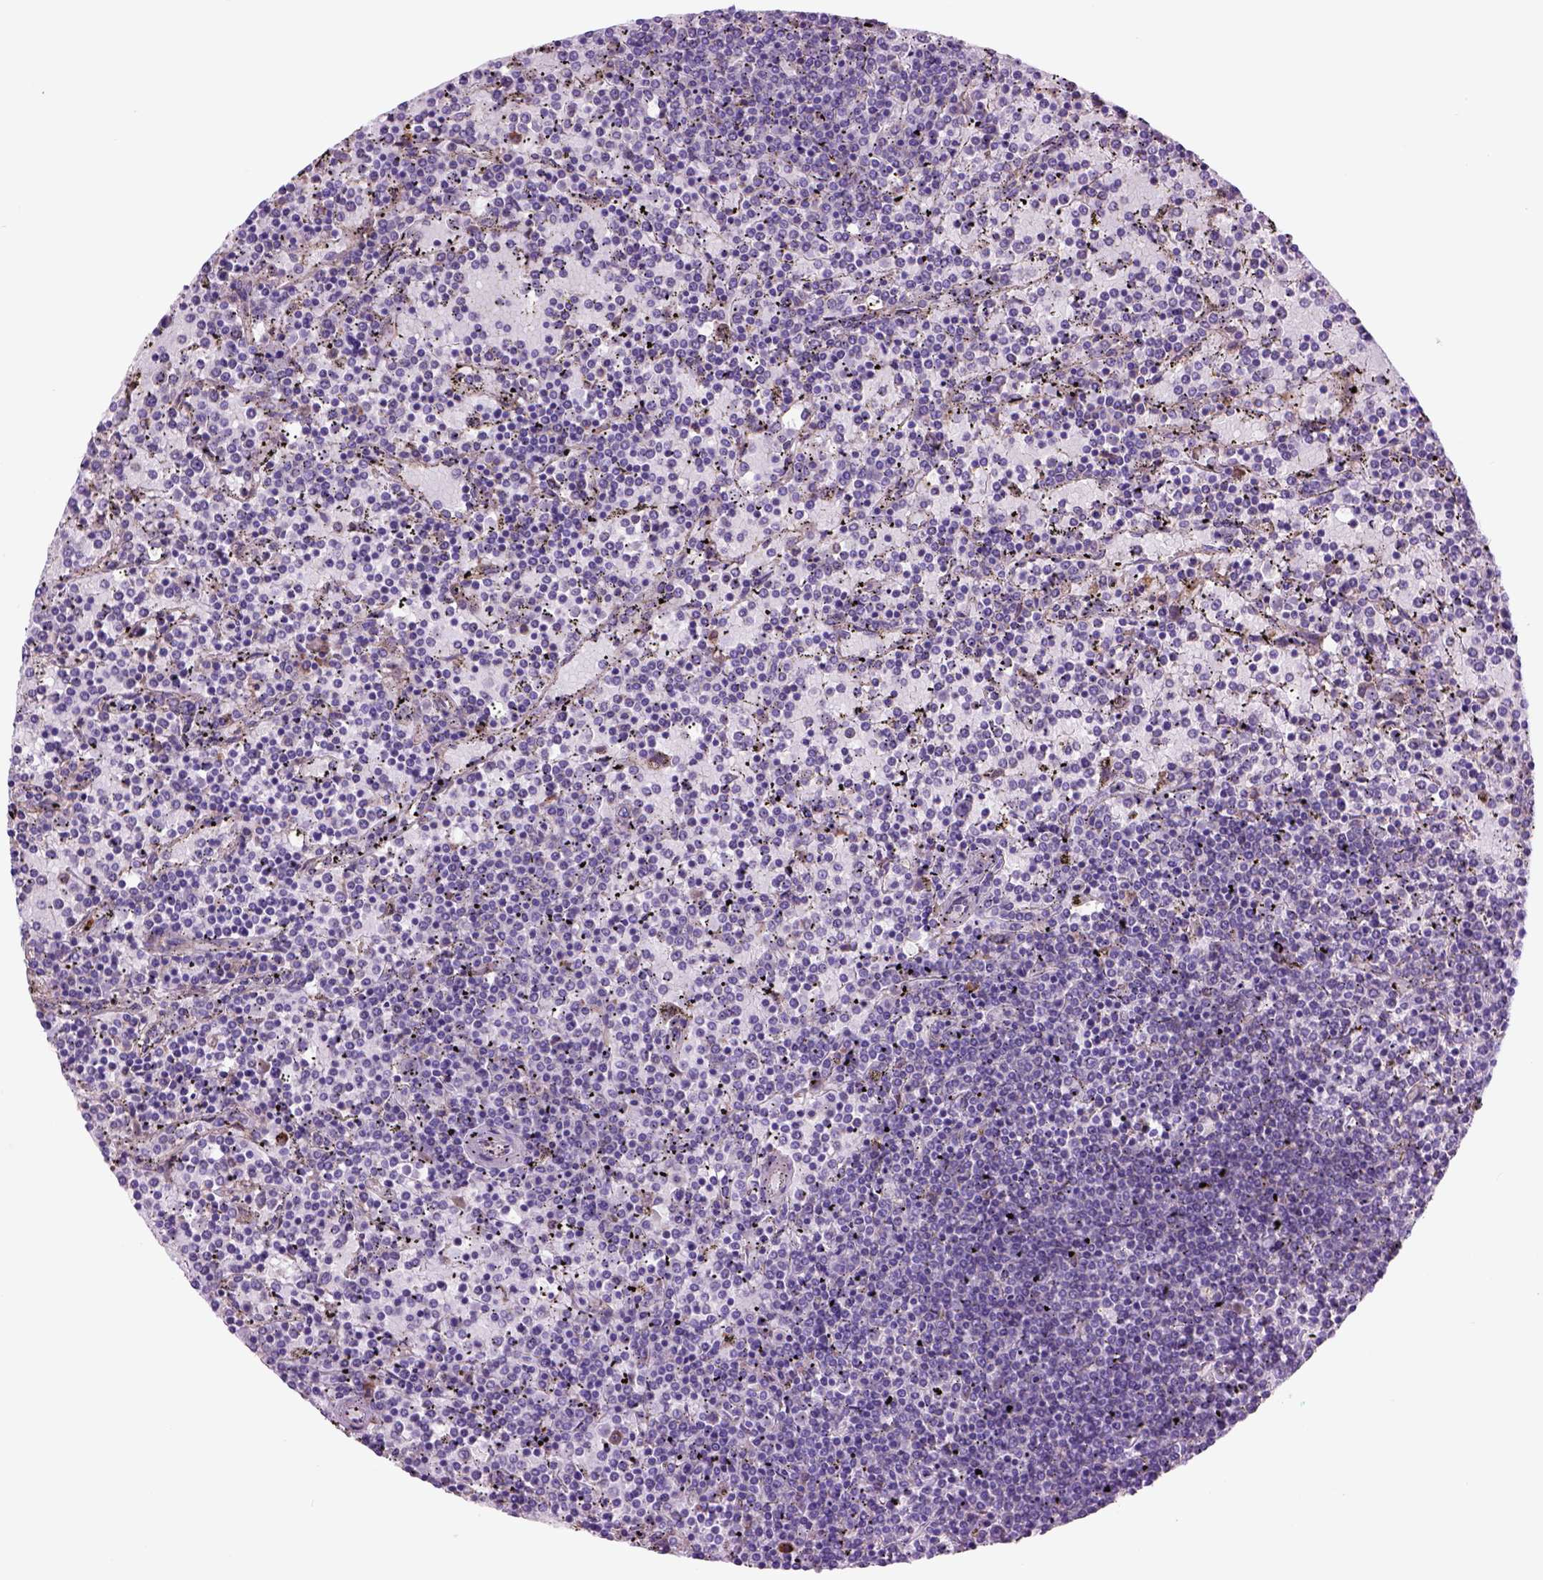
{"staining": {"intensity": "negative", "quantity": "none", "location": "none"}, "tissue": "lymphoma", "cell_type": "Tumor cells", "image_type": "cancer", "snomed": [{"axis": "morphology", "description": "Malignant lymphoma, non-Hodgkin's type, Low grade"}, {"axis": "topography", "description": "Spleen"}], "caption": "A photomicrograph of human malignant lymphoma, non-Hodgkin's type (low-grade) is negative for staining in tumor cells.", "gene": "PIAS3", "patient": {"sex": "female", "age": 77}}